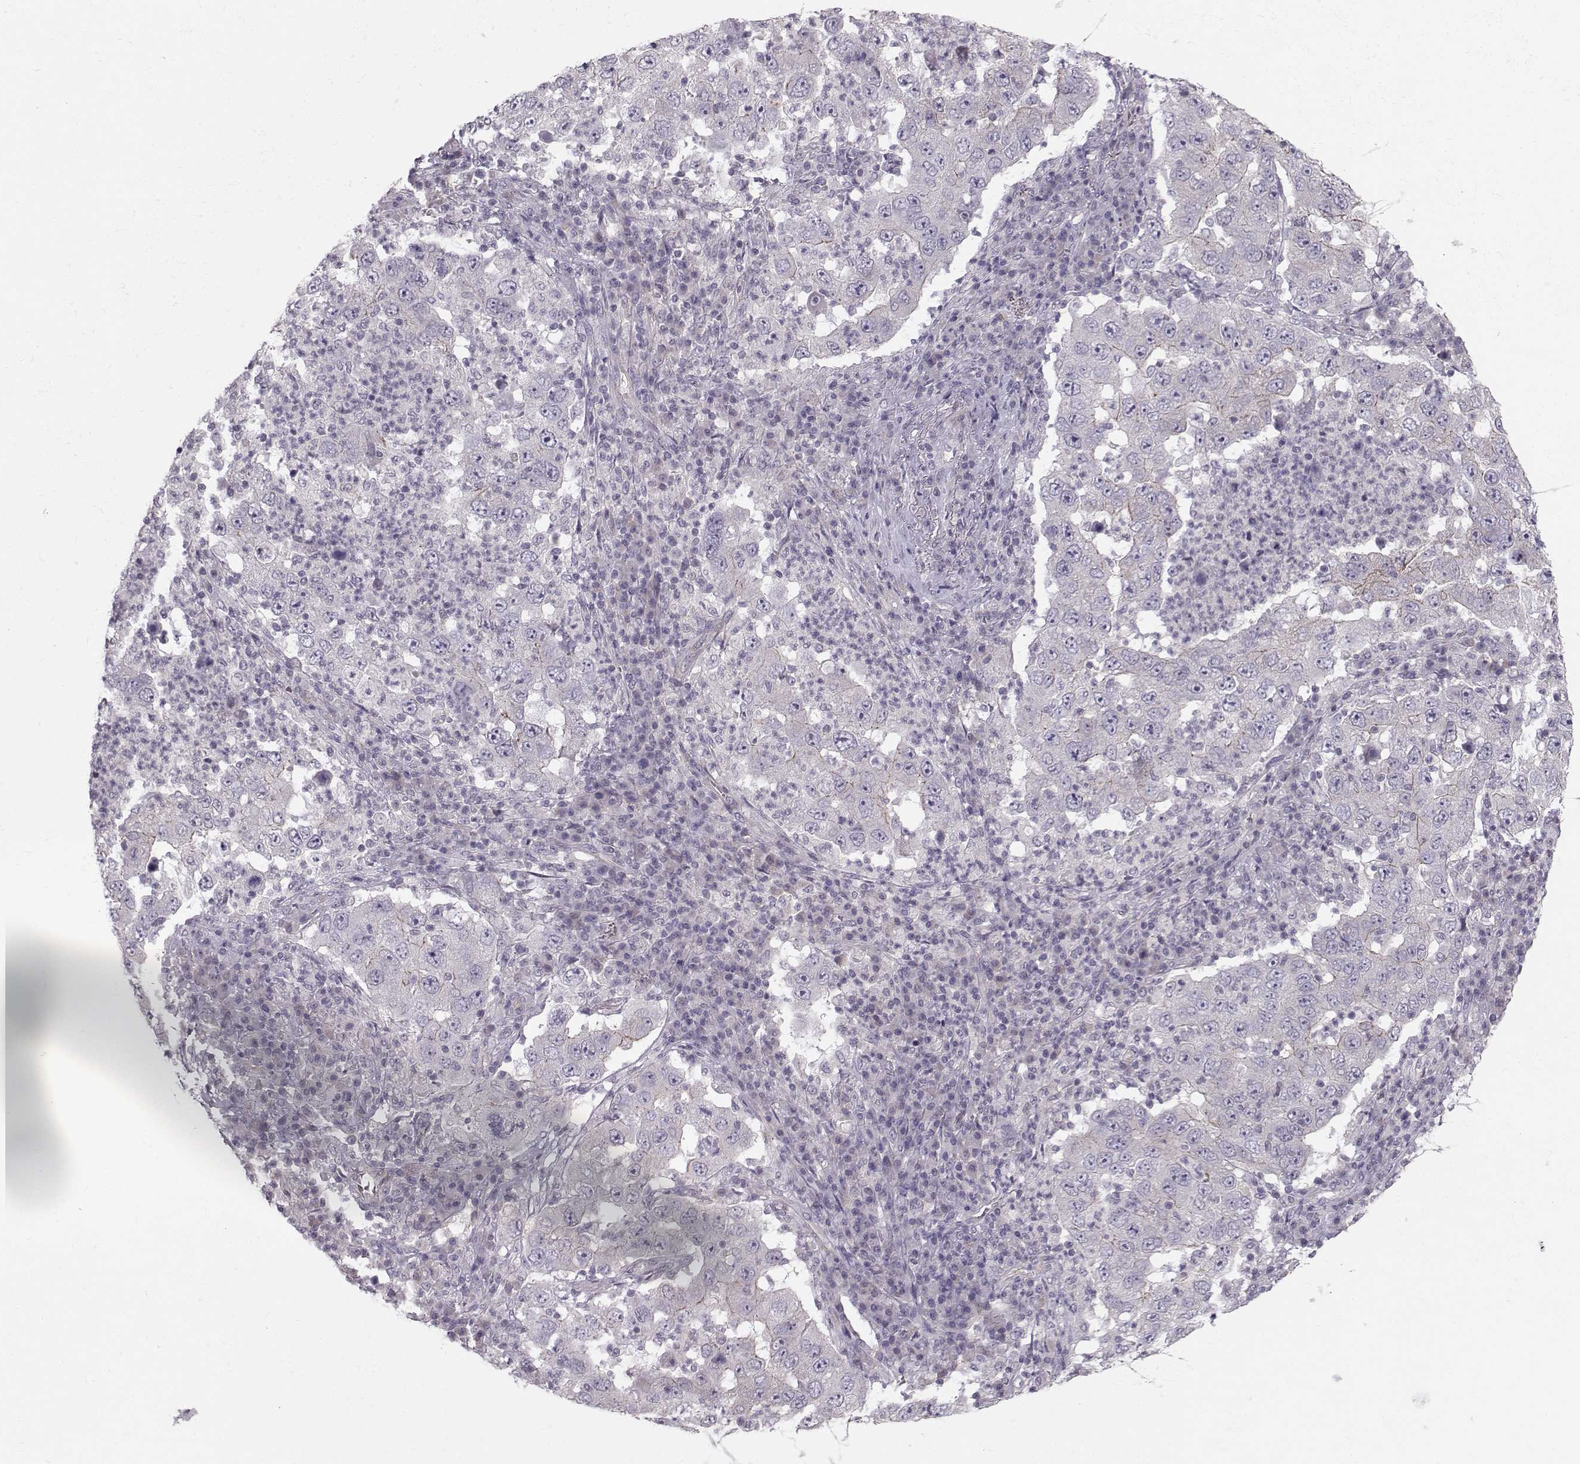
{"staining": {"intensity": "negative", "quantity": "none", "location": "none"}, "tissue": "lung cancer", "cell_type": "Tumor cells", "image_type": "cancer", "snomed": [{"axis": "morphology", "description": "Adenocarcinoma, NOS"}, {"axis": "topography", "description": "Lung"}], "caption": "High magnification brightfield microscopy of lung cancer (adenocarcinoma) stained with DAB (brown) and counterstained with hematoxylin (blue): tumor cells show no significant staining.", "gene": "MAST1", "patient": {"sex": "male", "age": 73}}